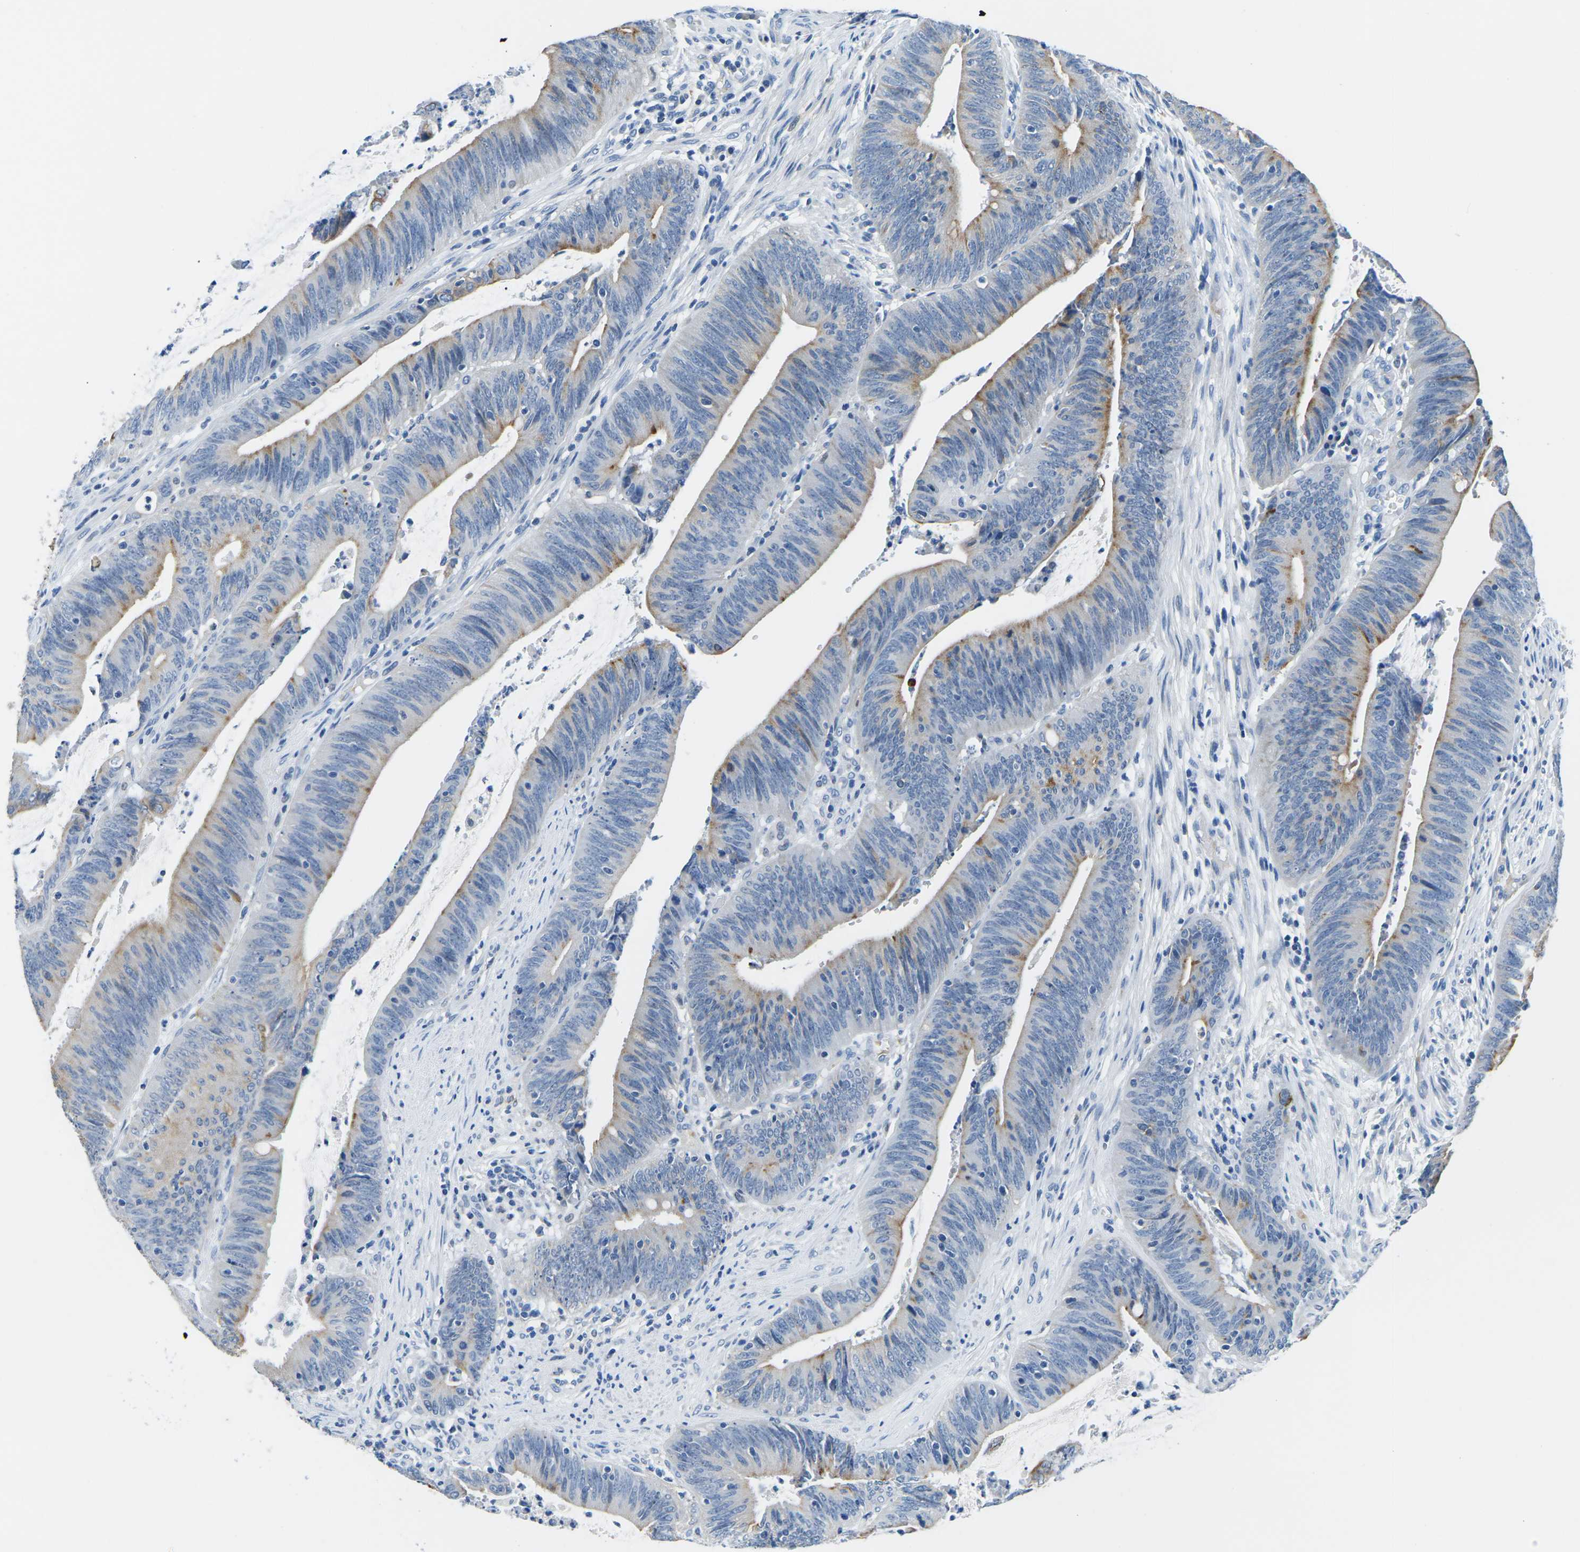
{"staining": {"intensity": "moderate", "quantity": "25%-75%", "location": "cytoplasmic/membranous"}, "tissue": "colorectal cancer", "cell_type": "Tumor cells", "image_type": "cancer", "snomed": [{"axis": "morphology", "description": "Normal tissue, NOS"}, {"axis": "morphology", "description": "Adenocarcinoma, NOS"}, {"axis": "topography", "description": "Rectum"}], "caption": "DAB (3,3'-diaminobenzidine) immunohistochemical staining of human colorectal cancer exhibits moderate cytoplasmic/membranous protein positivity in approximately 25%-75% of tumor cells. The staining was performed using DAB (3,3'-diaminobenzidine) to visualize the protein expression in brown, while the nuclei were stained in blue with hematoxylin (Magnification: 20x).", "gene": "TM6SF1", "patient": {"sex": "female", "age": 66}}